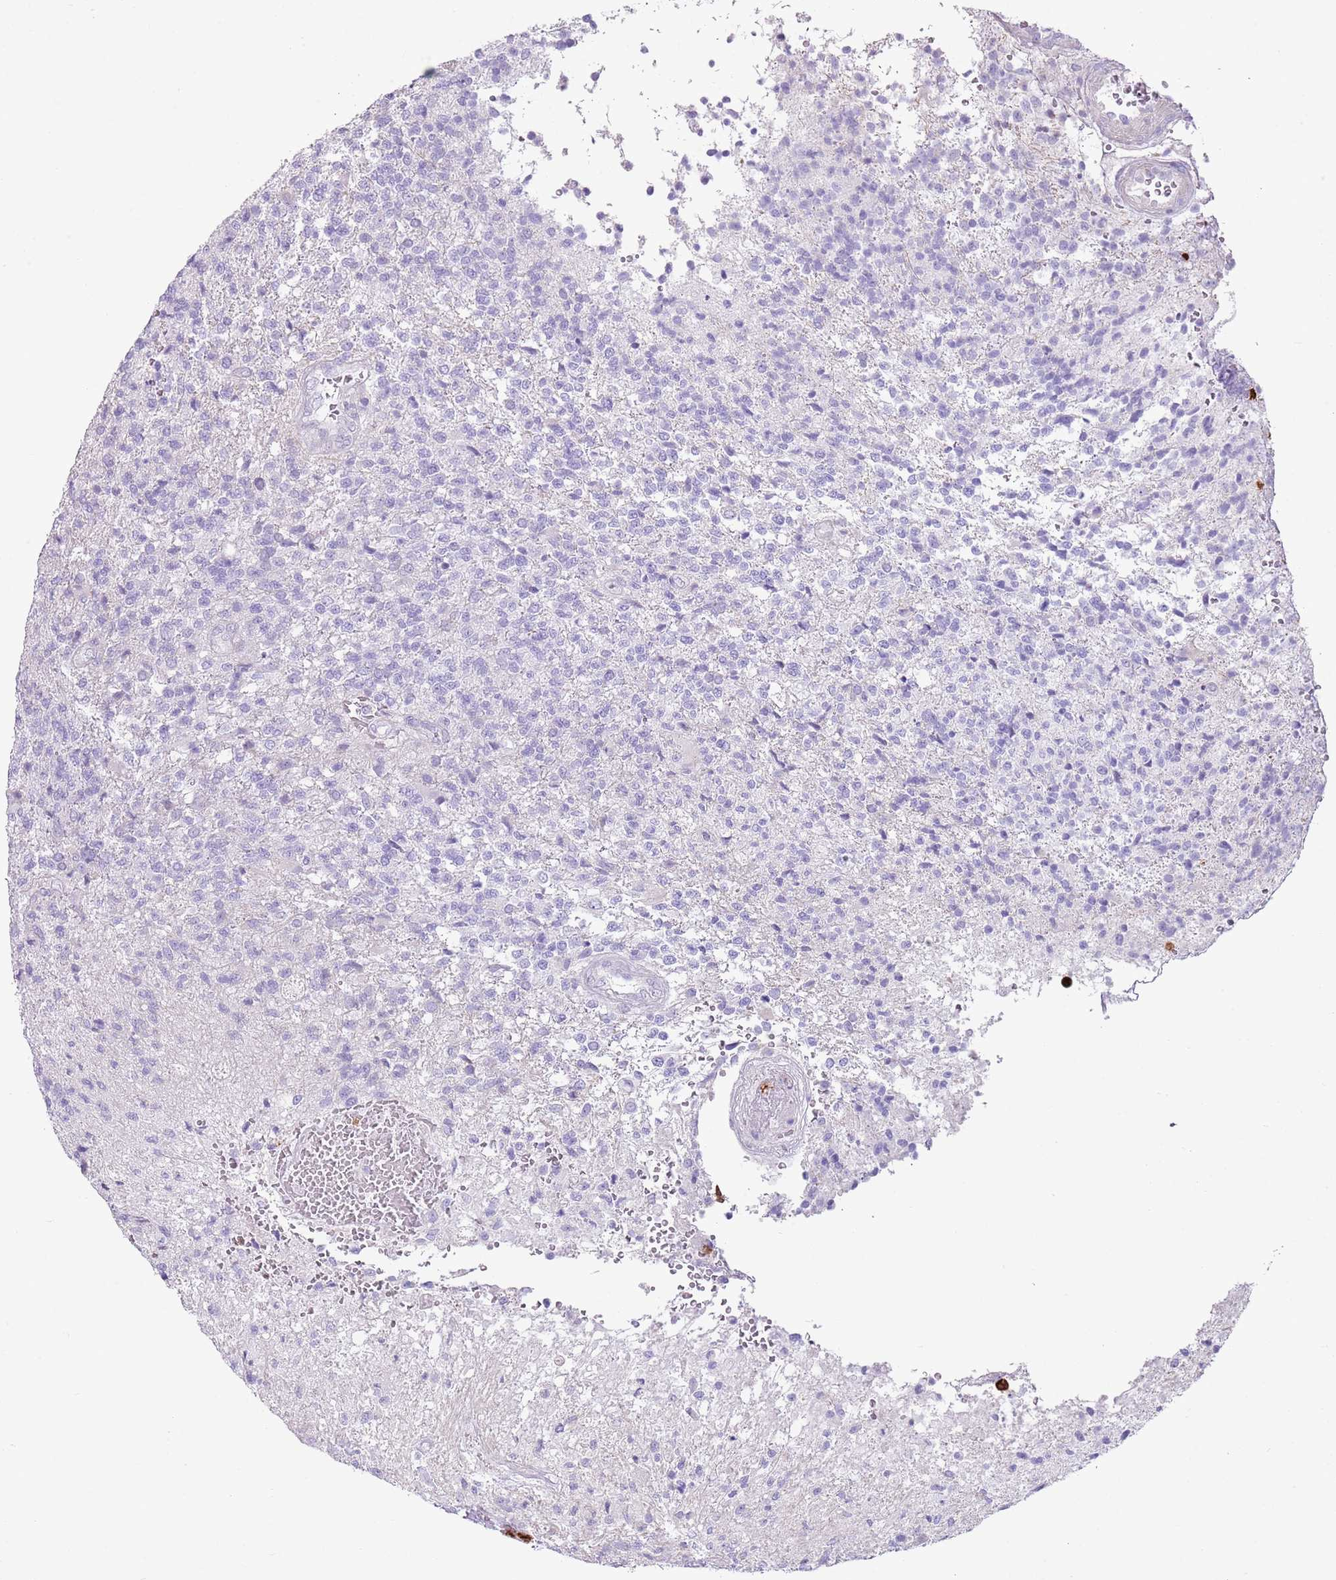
{"staining": {"intensity": "negative", "quantity": "none", "location": "none"}, "tissue": "glioma", "cell_type": "Tumor cells", "image_type": "cancer", "snomed": [{"axis": "morphology", "description": "Glioma, malignant, High grade"}, {"axis": "topography", "description": "Brain"}], "caption": "A micrograph of human glioma is negative for staining in tumor cells.", "gene": "CD177", "patient": {"sex": "male", "age": 56}}